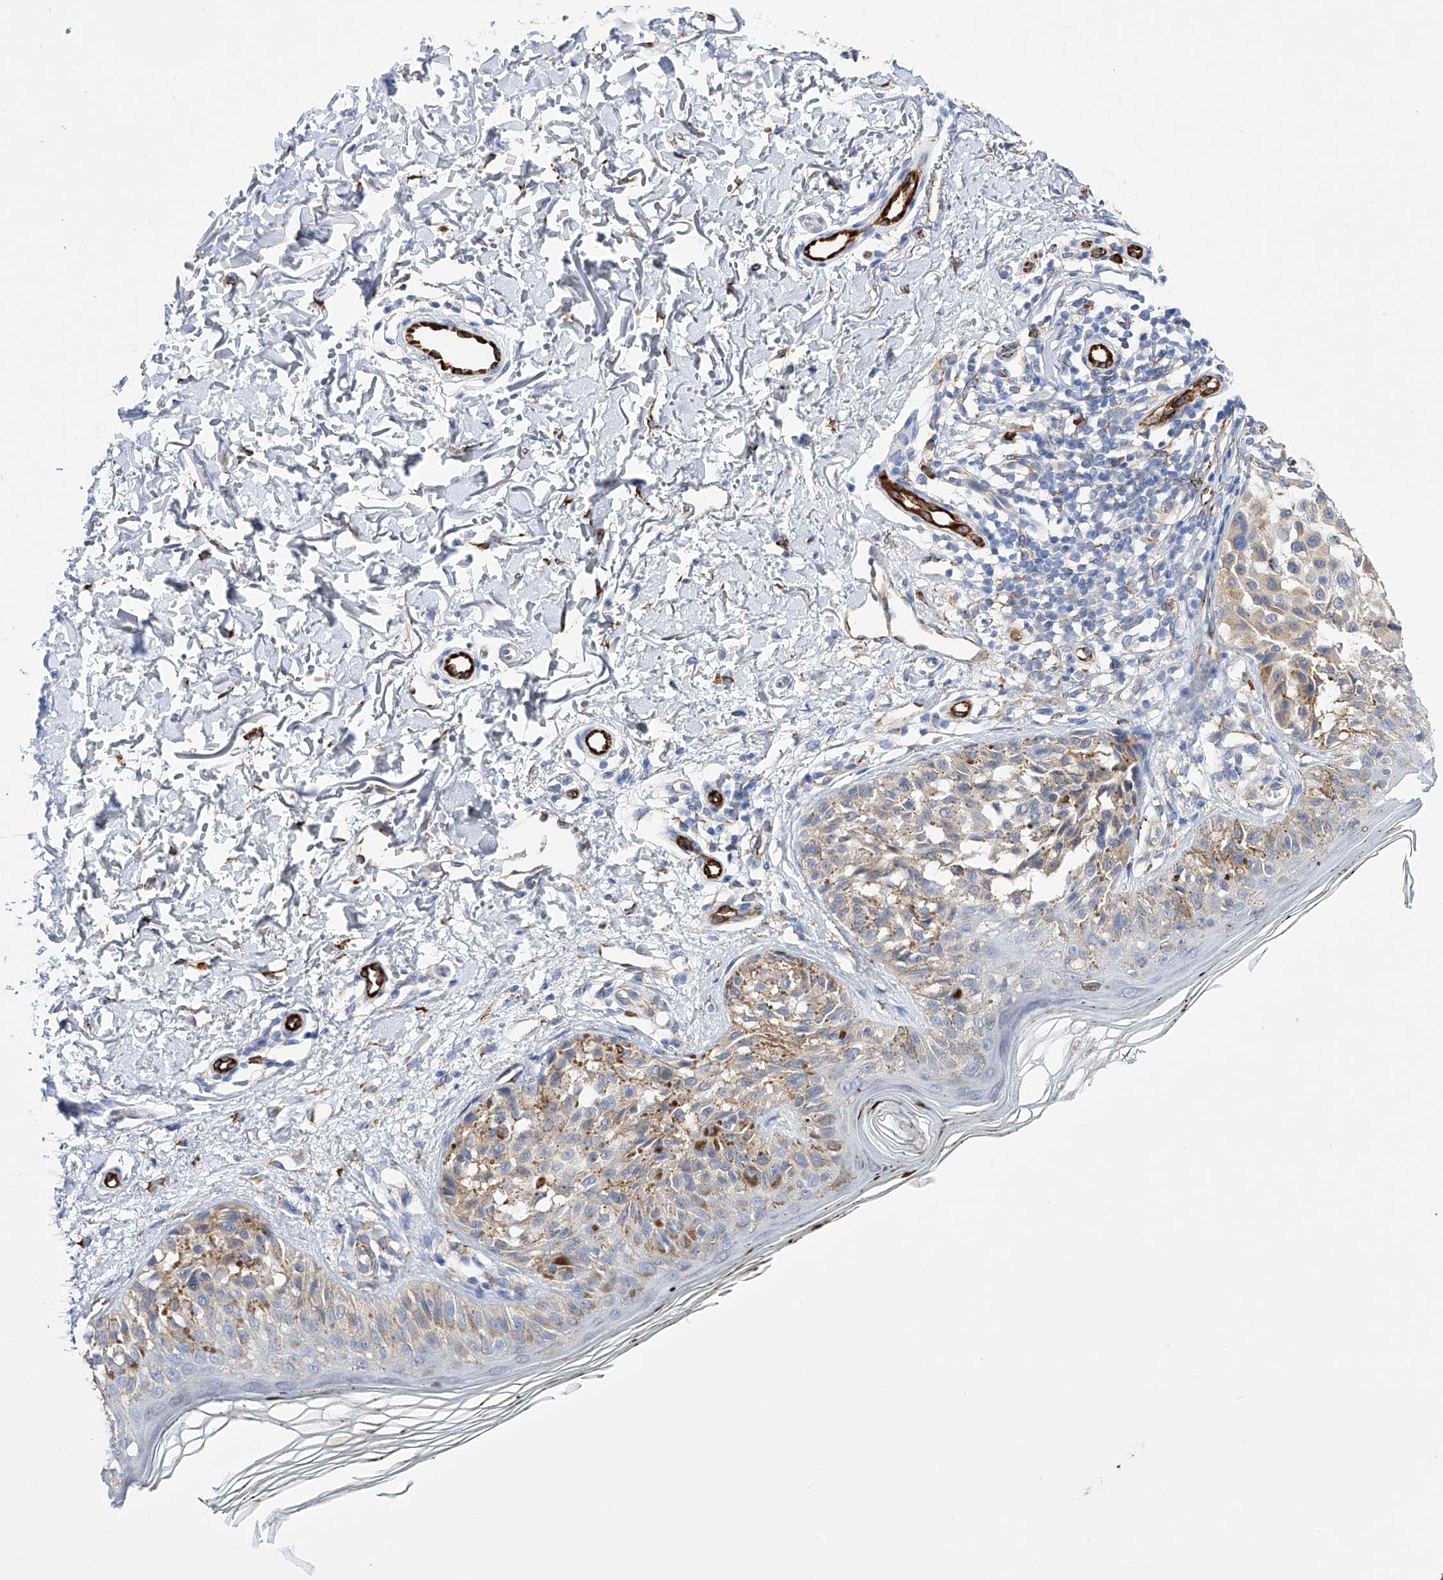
{"staining": {"intensity": "weak", "quantity": "25%-75%", "location": "cytoplasmic/membranous"}, "tissue": "melanoma", "cell_type": "Tumor cells", "image_type": "cancer", "snomed": [{"axis": "morphology", "description": "Malignant melanoma, NOS"}, {"axis": "topography", "description": "Skin"}], "caption": "Brown immunohistochemical staining in malignant melanoma exhibits weak cytoplasmic/membranous staining in approximately 25%-75% of tumor cells.", "gene": "PDIA5", "patient": {"sex": "female", "age": 50}}